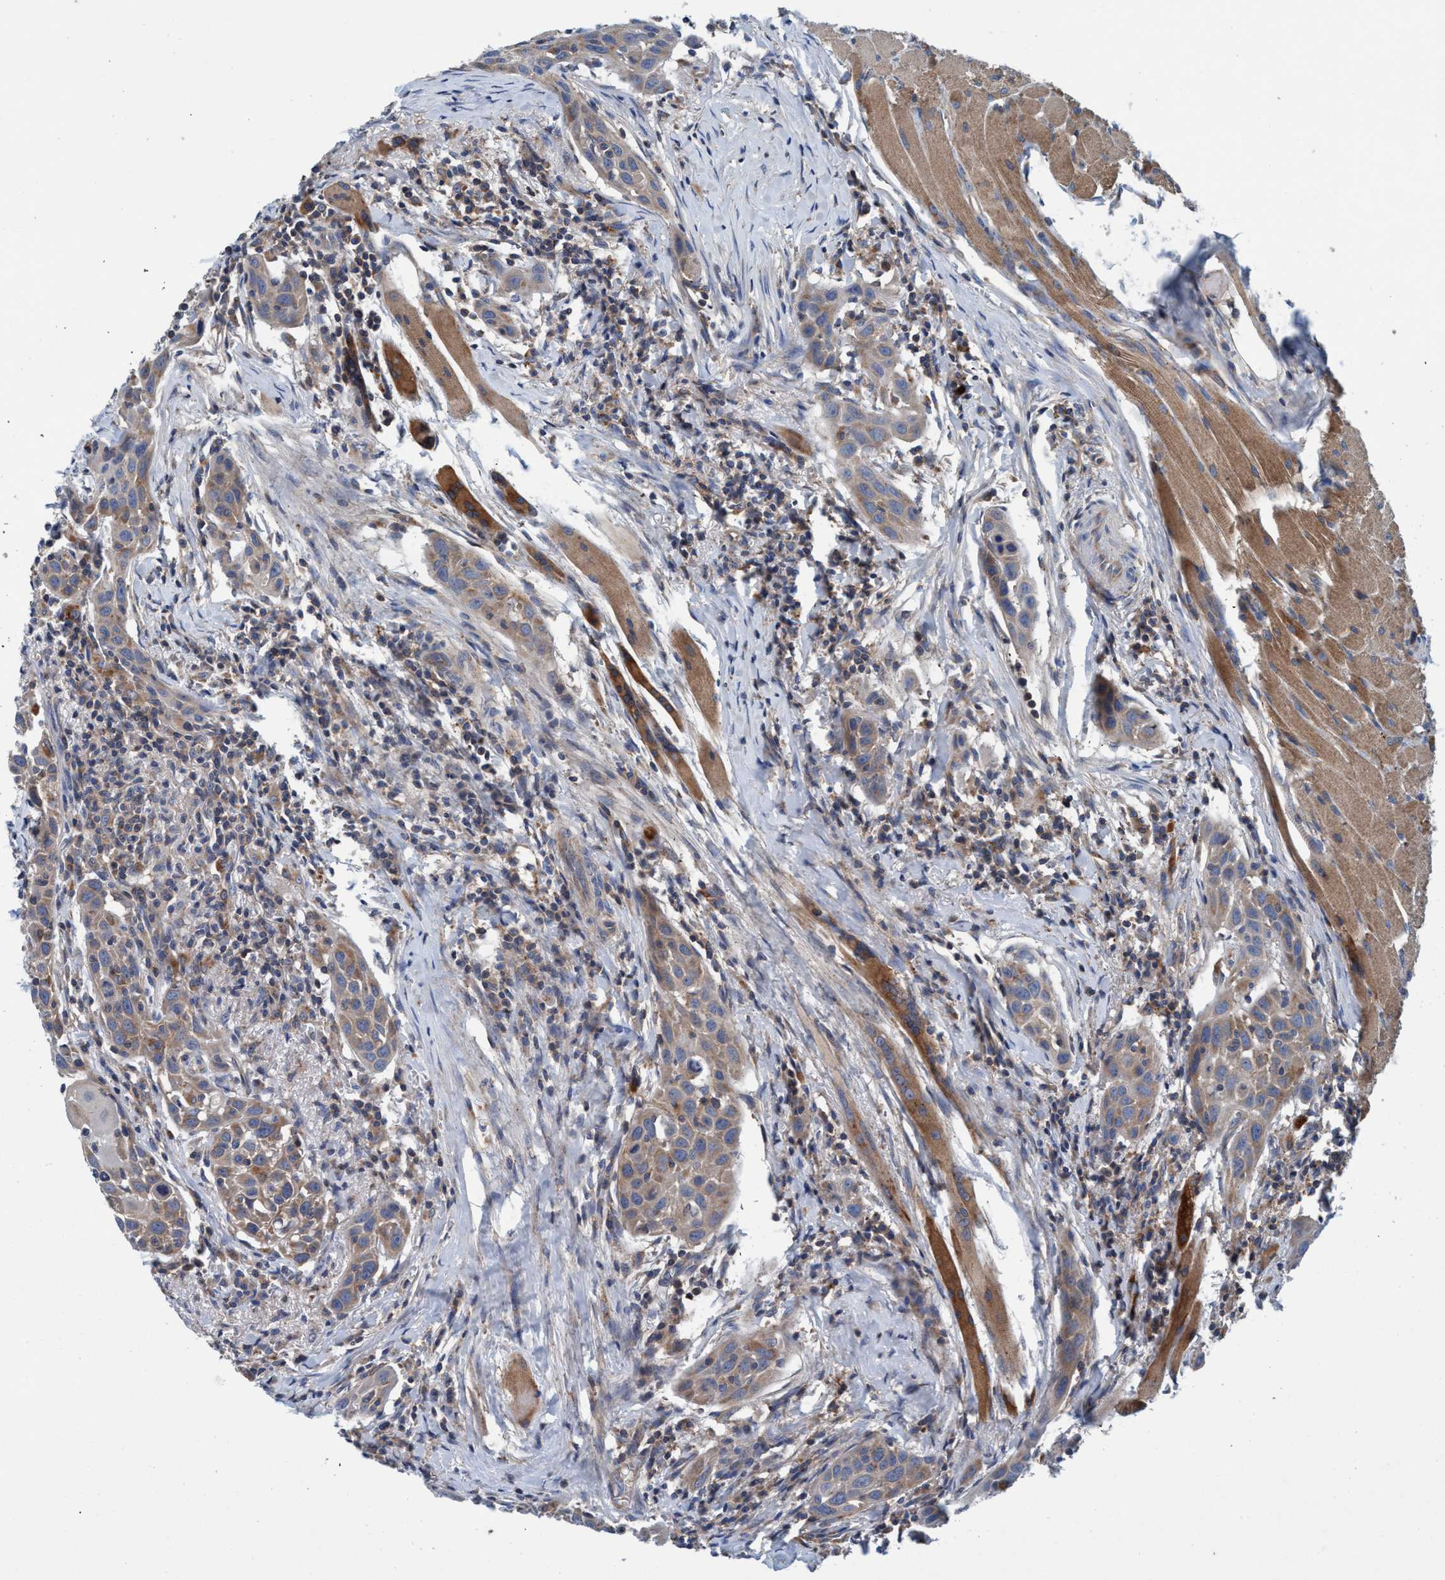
{"staining": {"intensity": "weak", "quantity": "25%-75%", "location": "cytoplasmic/membranous"}, "tissue": "head and neck cancer", "cell_type": "Tumor cells", "image_type": "cancer", "snomed": [{"axis": "morphology", "description": "Squamous cell carcinoma, NOS"}, {"axis": "topography", "description": "Oral tissue"}, {"axis": "topography", "description": "Head-Neck"}], "caption": "Immunohistochemical staining of squamous cell carcinoma (head and neck) demonstrates low levels of weak cytoplasmic/membranous positivity in approximately 25%-75% of tumor cells.", "gene": "ENDOG", "patient": {"sex": "female", "age": 50}}